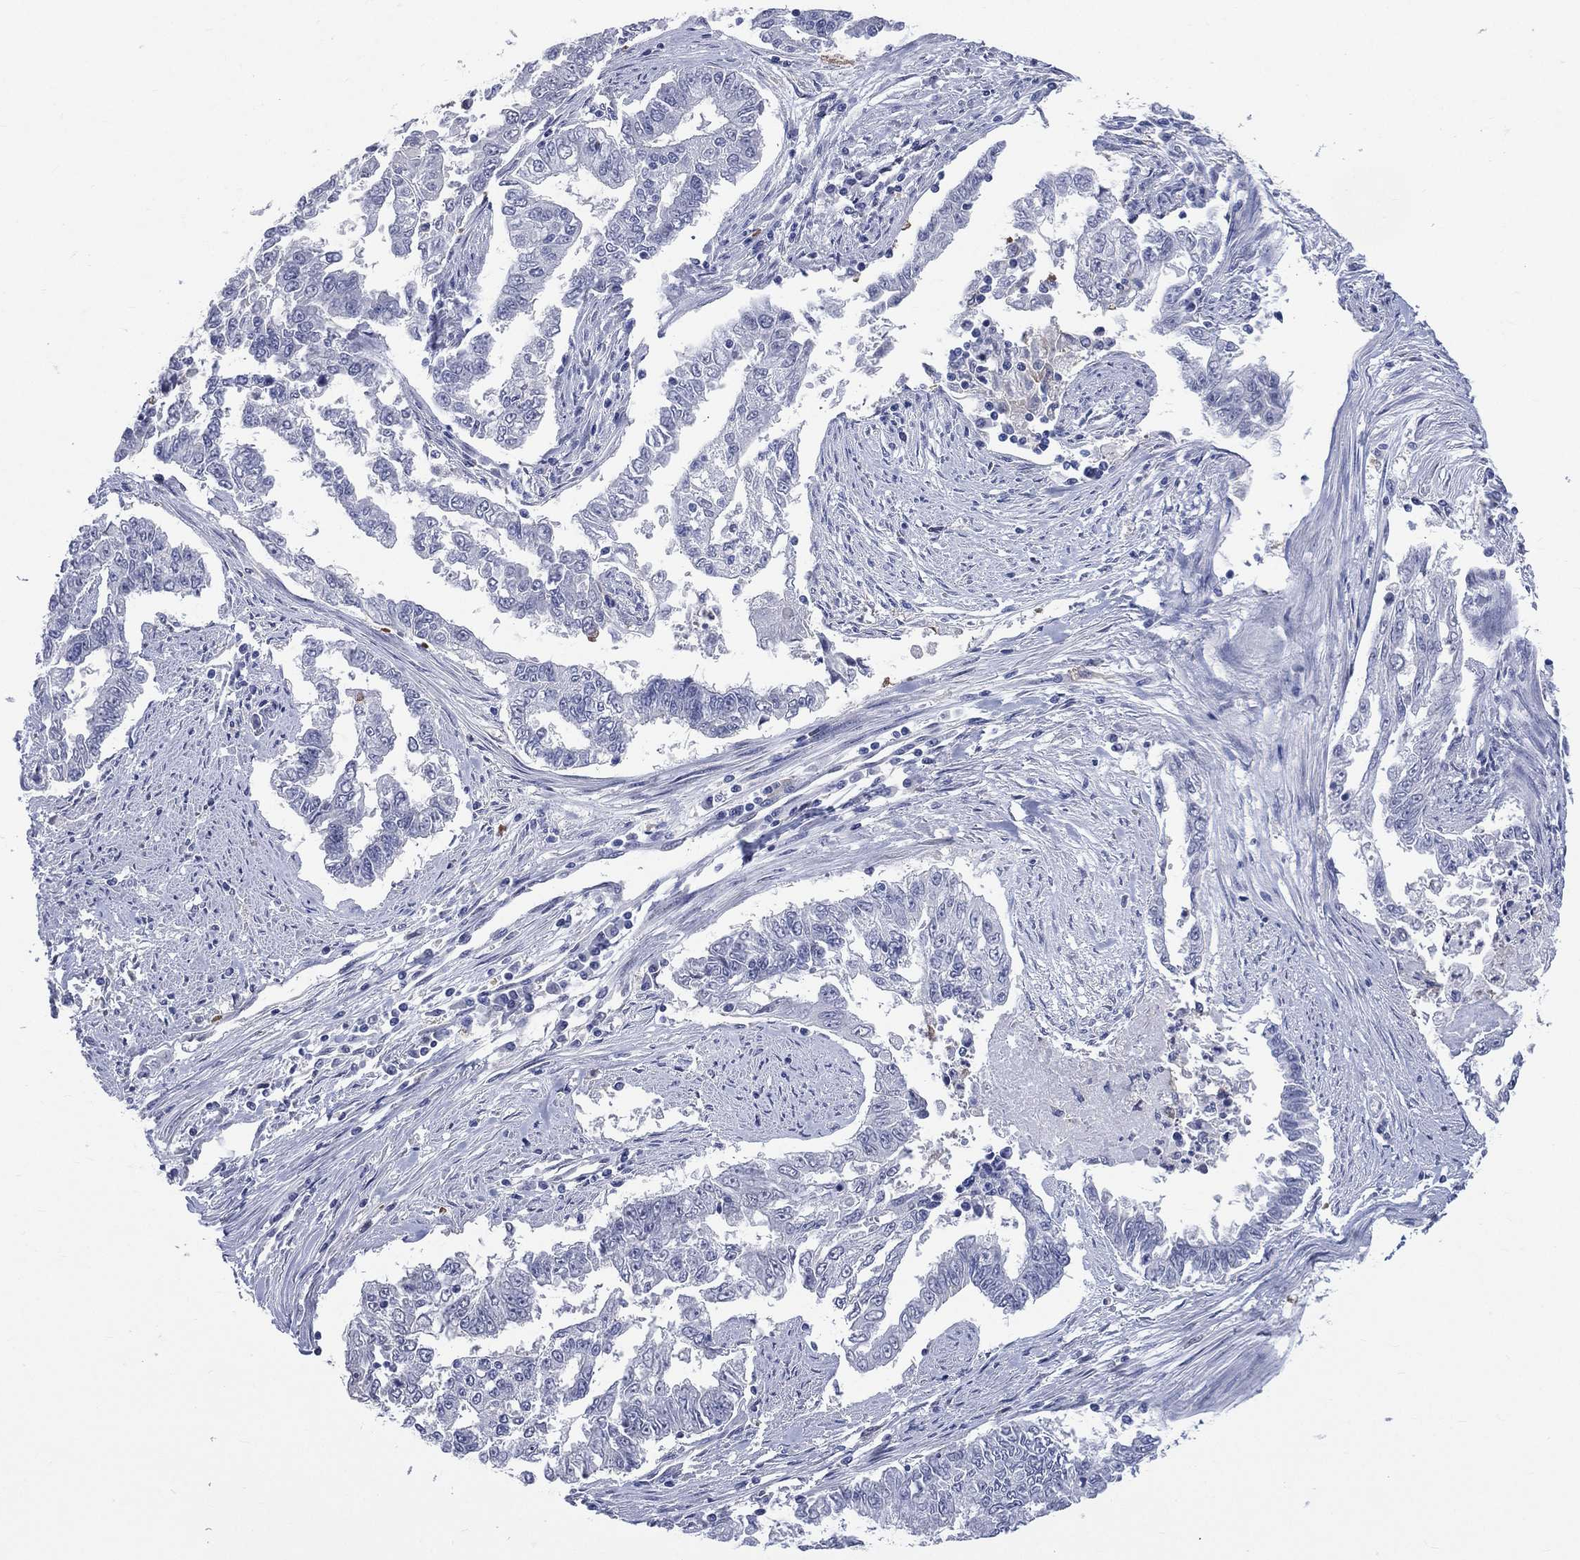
{"staining": {"intensity": "negative", "quantity": "none", "location": "none"}, "tissue": "endometrial cancer", "cell_type": "Tumor cells", "image_type": "cancer", "snomed": [{"axis": "morphology", "description": "Adenocarcinoma, NOS"}, {"axis": "topography", "description": "Uterus"}], "caption": "This is an immunohistochemistry photomicrograph of human endometrial cancer (adenocarcinoma). There is no staining in tumor cells.", "gene": "AKAP3", "patient": {"sex": "female", "age": 59}}